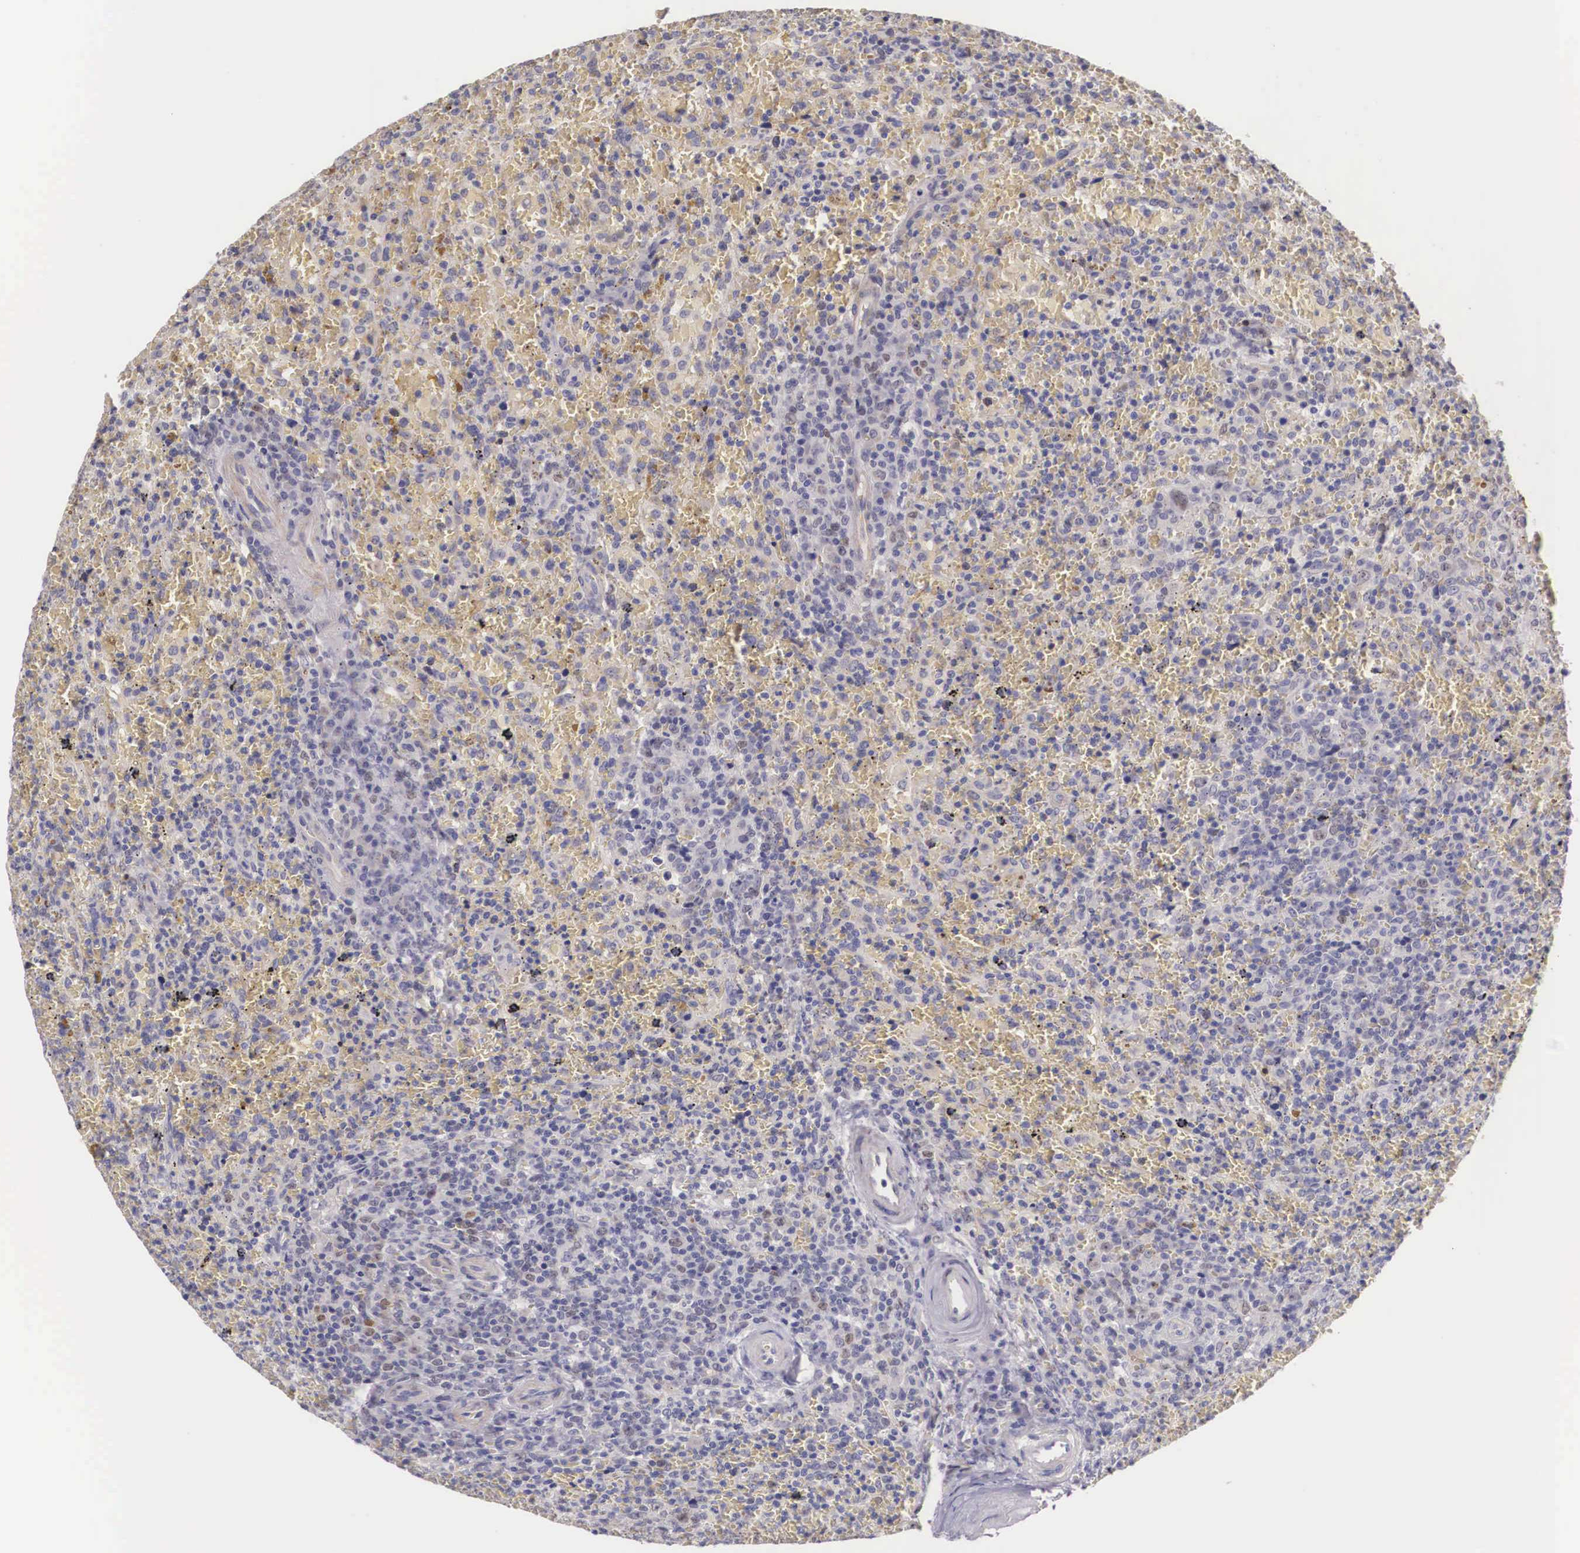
{"staining": {"intensity": "negative", "quantity": "none", "location": "none"}, "tissue": "lymphoma", "cell_type": "Tumor cells", "image_type": "cancer", "snomed": [{"axis": "morphology", "description": "Malignant lymphoma, non-Hodgkin's type, High grade"}, {"axis": "topography", "description": "Spleen"}, {"axis": "topography", "description": "Lymph node"}], "caption": "This is an immunohistochemistry photomicrograph of human lymphoma. There is no positivity in tumor cells.", "gene": "ENOX2", "patient": {"sex": "female", "age": 70}}